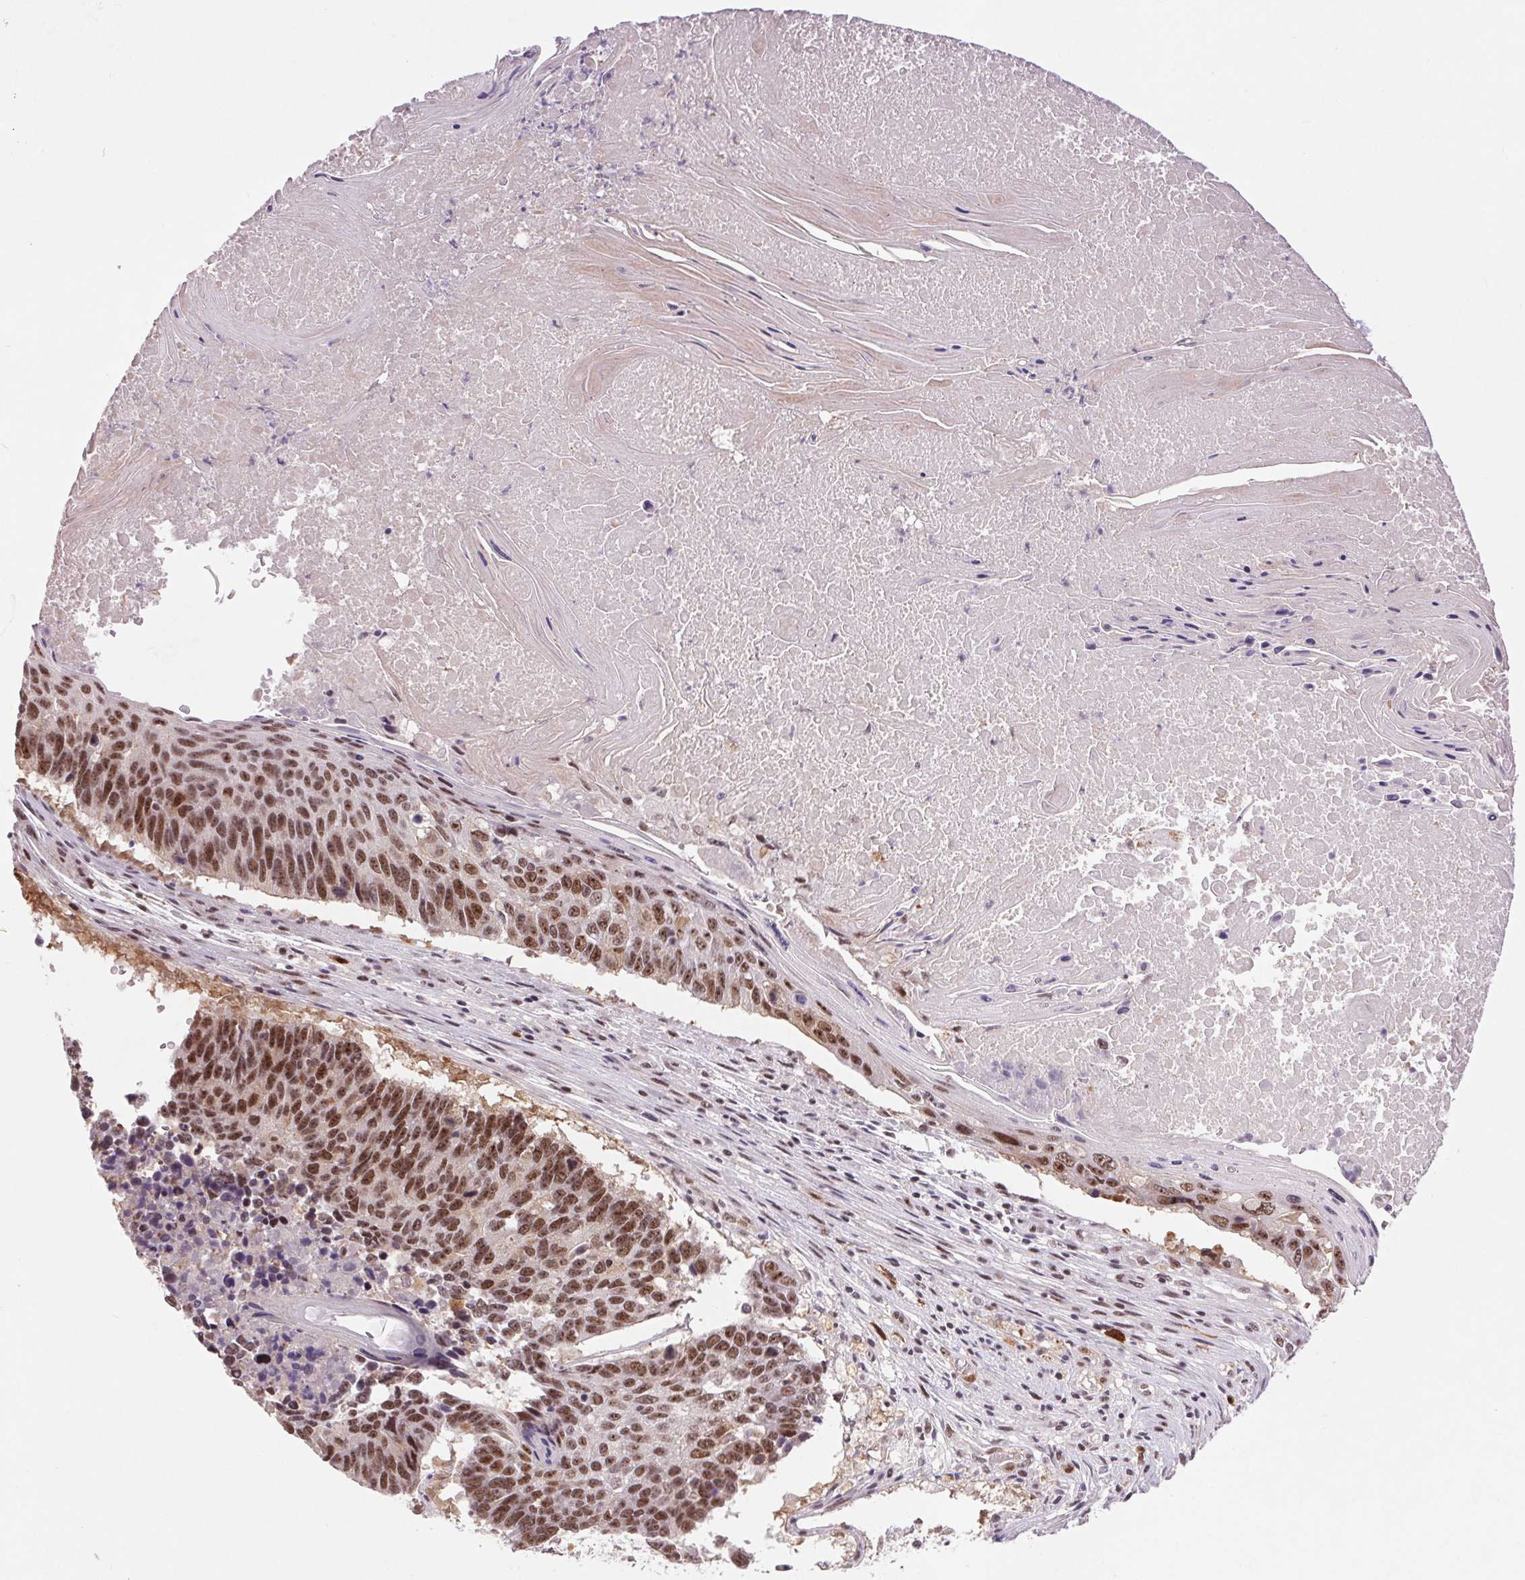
{"staining": {"intensity": "moderate", "quantity": ">75%", "location": "nuclear"}, "tissue": "lung cancer", "cell_type": "Tumor cells", "image_type": "cancer", "snomed": [{"axis": "morphology", "description": "Squamous cell carcinoma, NOS"}, {"axis": "topography", "description": "Lung"}], "caption": "Human squamous cell carcinoma (lung) stained with a brown dye exhibits moderate nuclear positive positivity in approximately >75% of tumor cells.", "gene": "CD2BP2", "patient": {"sex": "male", "age": 73}}